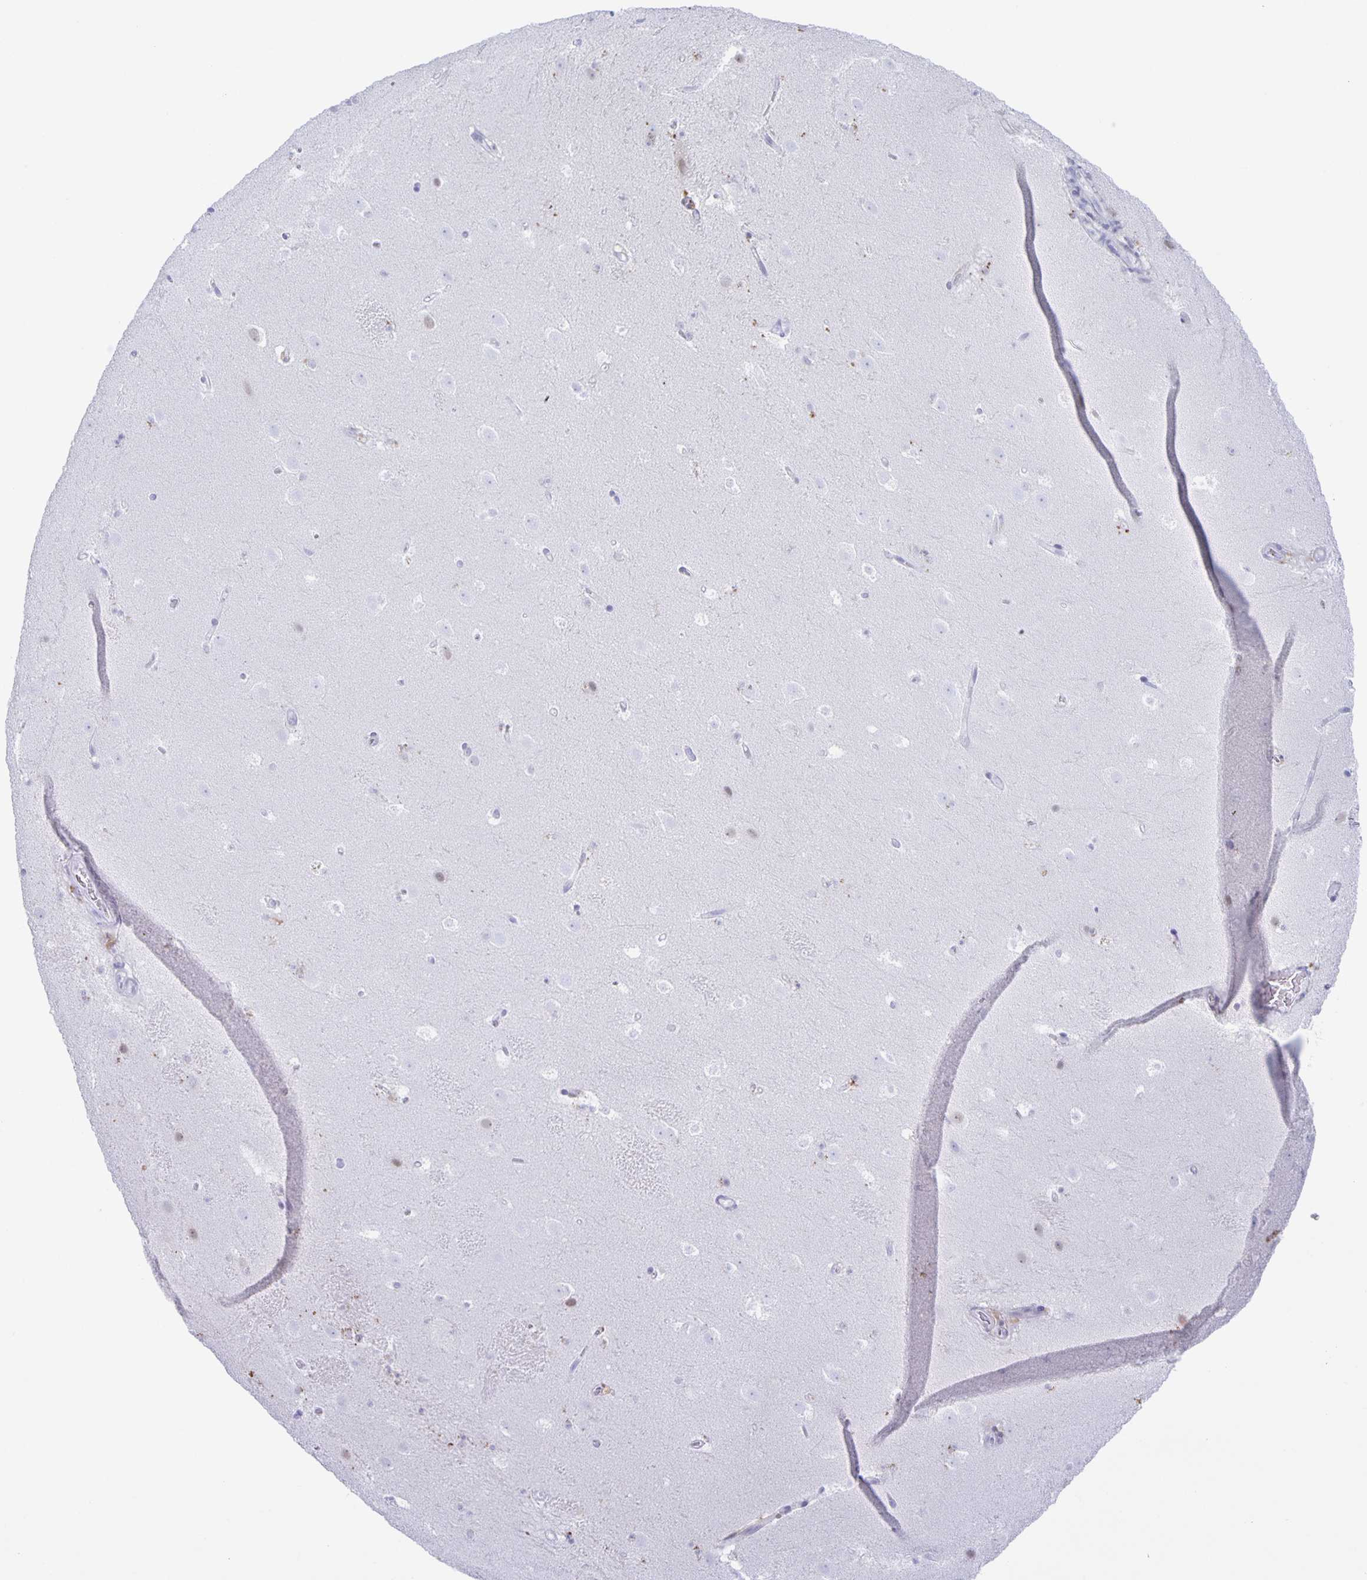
{"staining": {"intensity": "negative", "quantity": "none", "location": "none"}, "tissue": "caudate", "cell_type": "Glial cells", "image_type": "normal", "snomed": [{"axis": "morphology", "description": "Normal tissue, NOS"}, {"axis": "topography", "description": "Lateral ventricle wall"}], "caption": "Immunohistochemistry (IHC) of normal human caudate shows no expression in glial cells. (DAB (3,3'-diaminobenzidine) immunohistochemistry with hematoxylin counter stain).", "gene": "LIPA", "patient": {"sex": "male", "age": 37}}